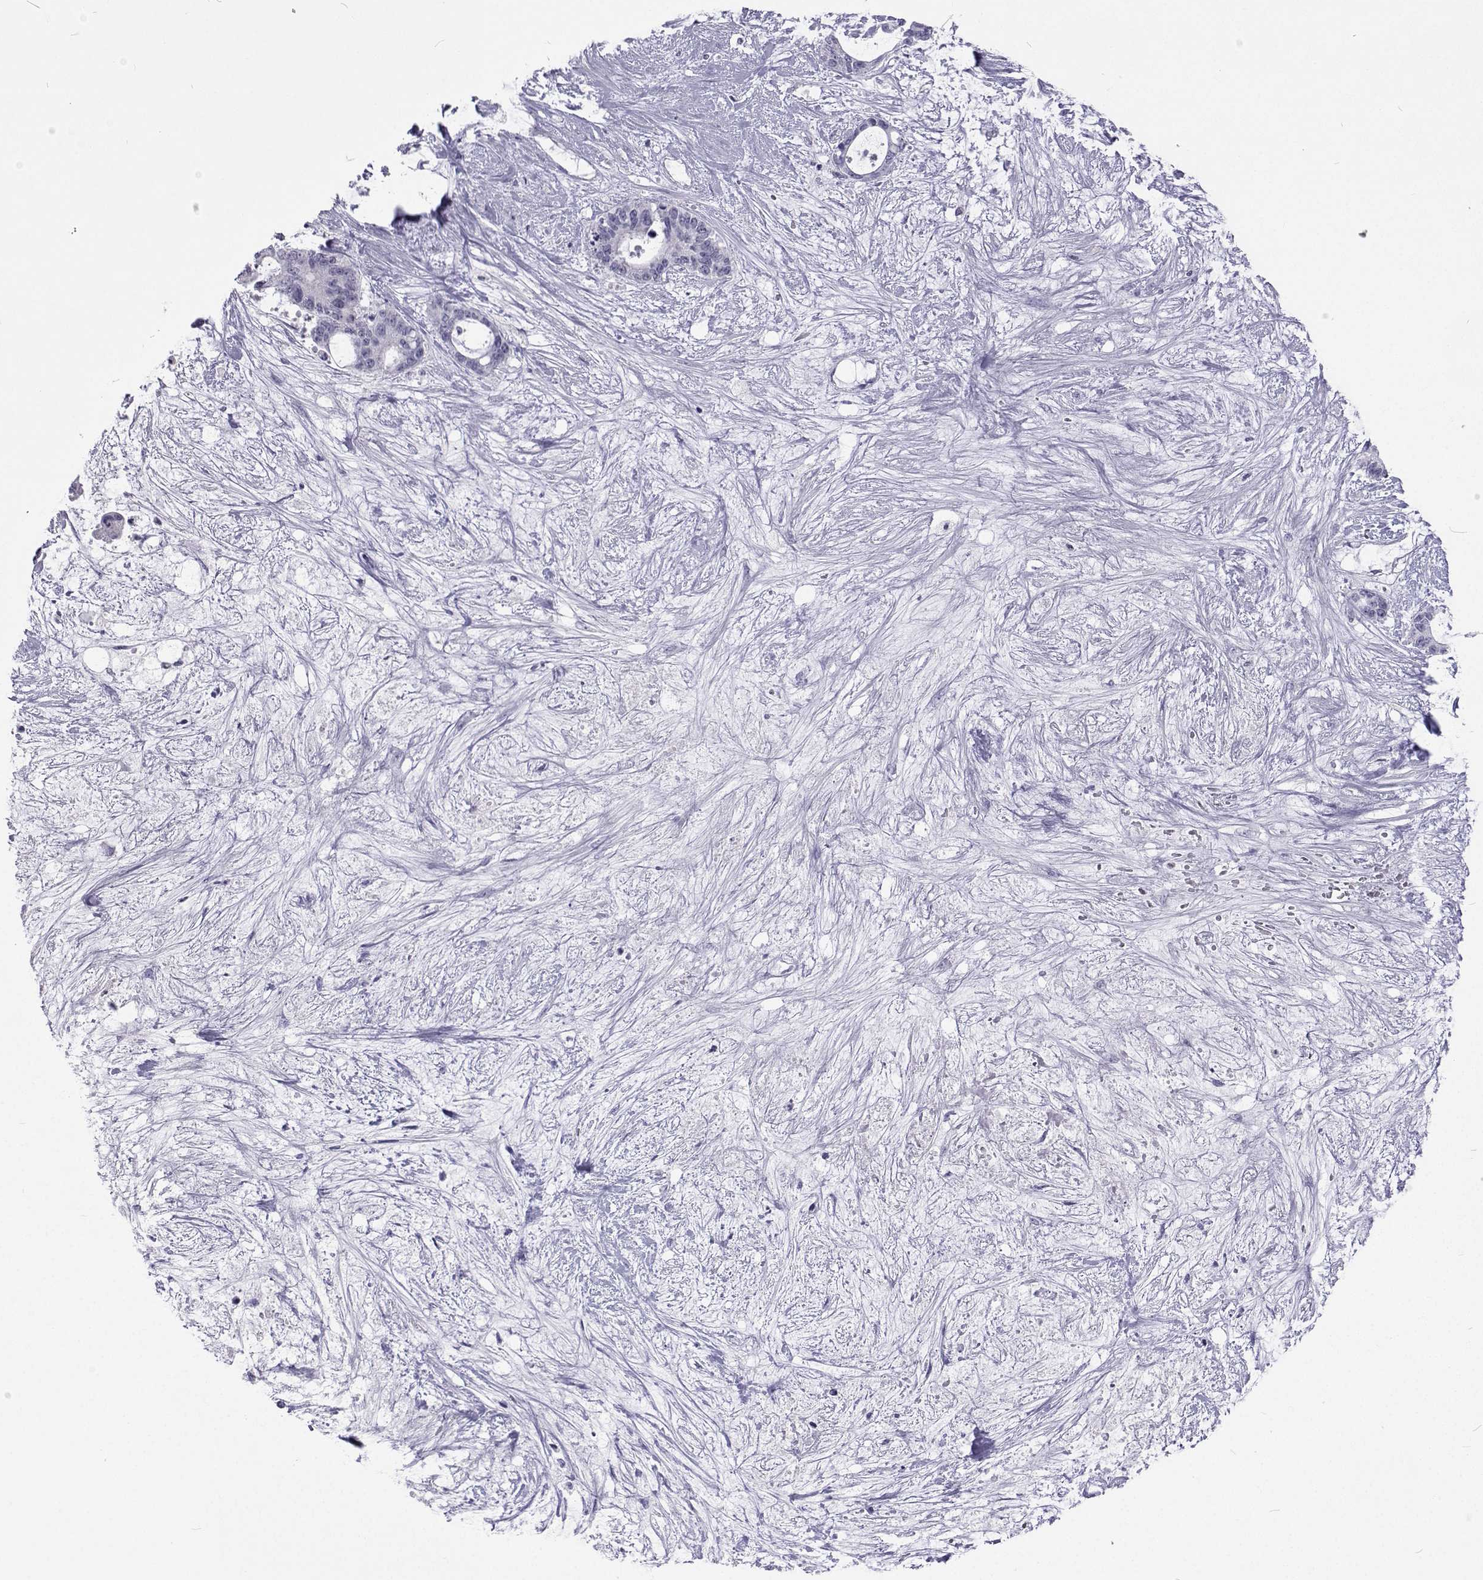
{"staining": {"intensity": "negative", "quantity": "none", "location": "none"}, "tissue": "liver cancer", "cell_type": "Tumor cells", "image_type": "cancer", "snomed": [{"axis": "morphology", "description": "Normal tissue, NOS"}, {"axis": "morphology", "description": "Cholangiocarcinoma"}, {"axis": "topography", "description": "Liver"}, {"axis": "topography", "description": "Peripheral nerve tissue"}], "caption": "Liver cancer was stained to show a protein in brown. There is no significant staining in tumor cells.", "gene": "GALM", "patient": {"sex": "female", "age": 73}}